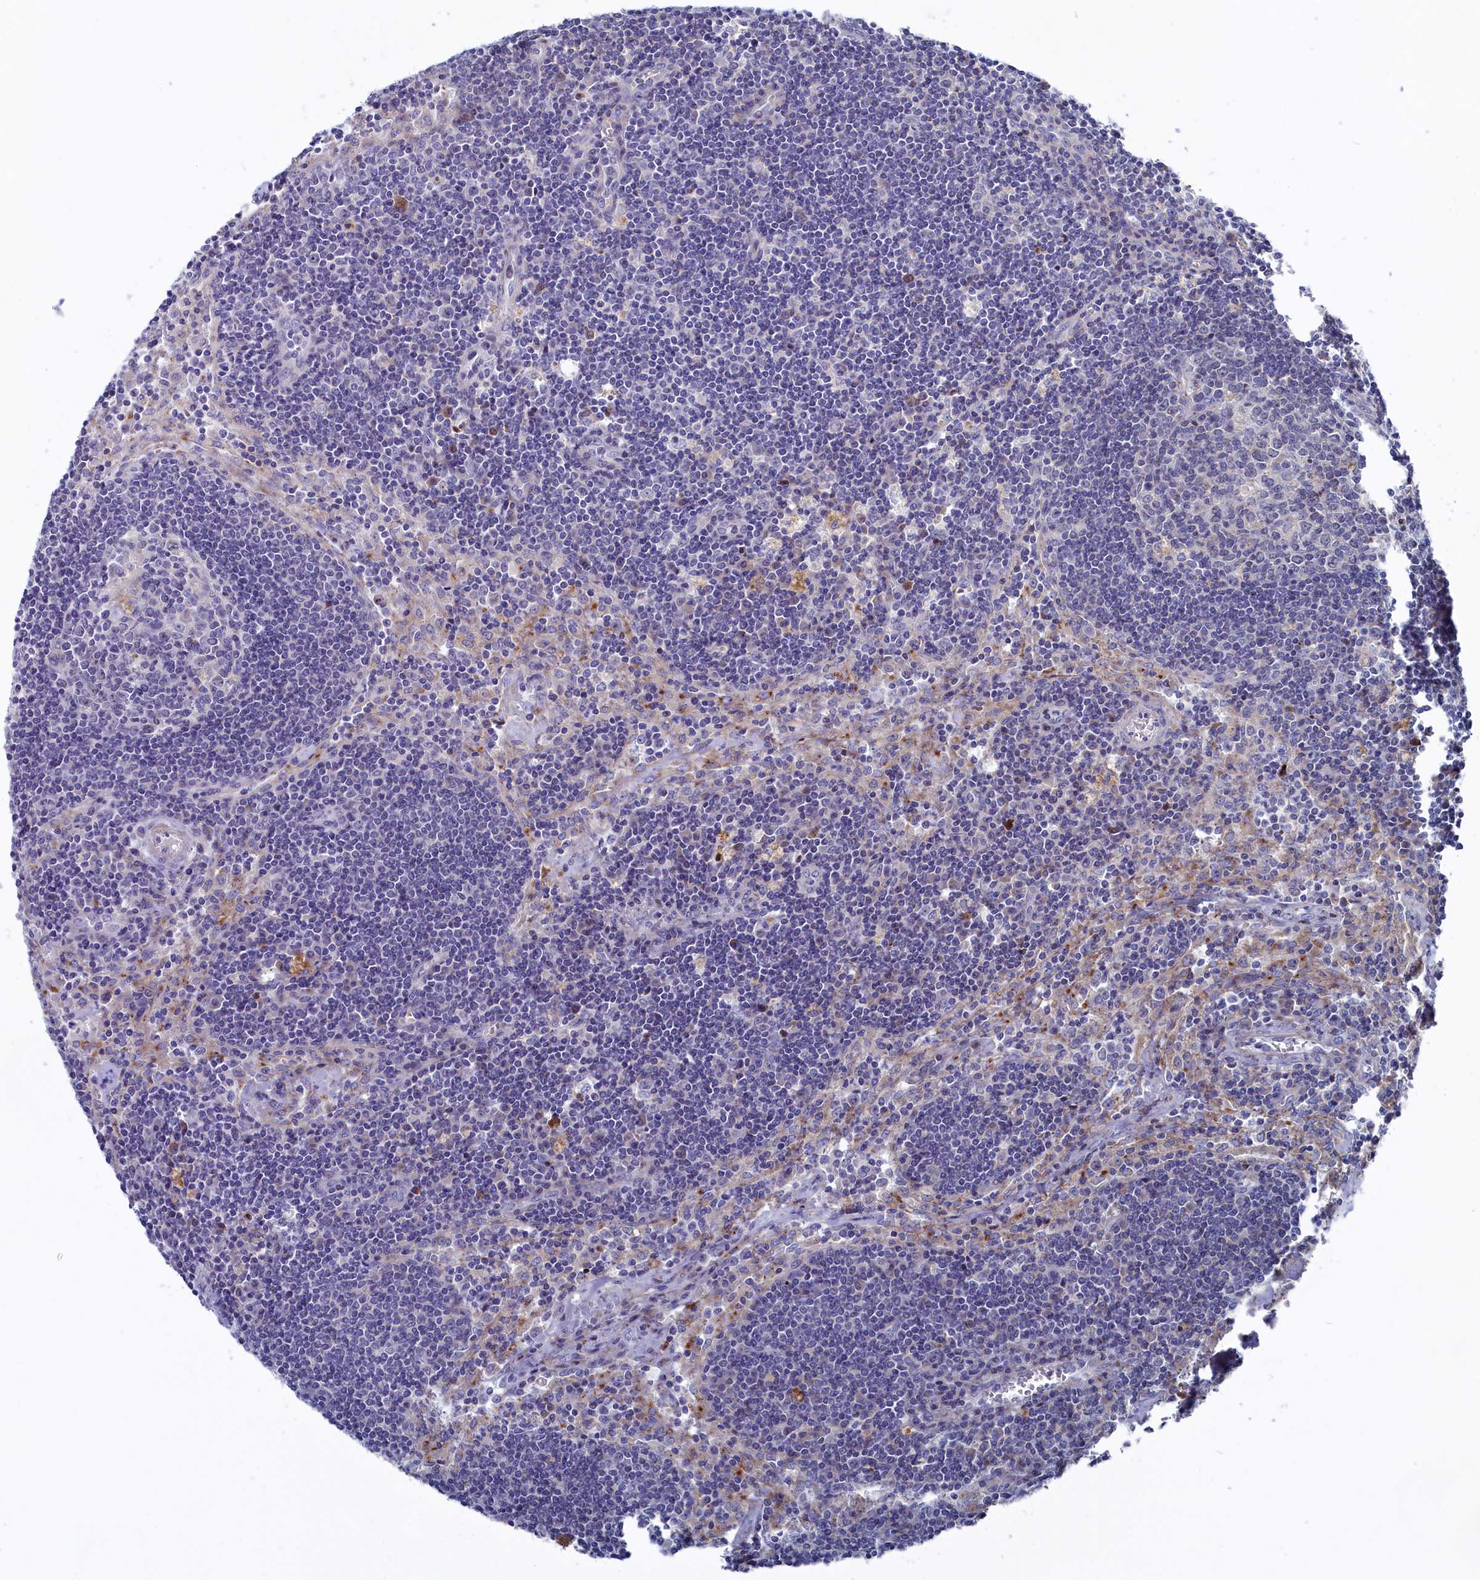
{"staining": {"intensity": "negative", "quantity": "none", "location": "none"}, "tissue": "lymph node", "cell_type": "Germinal center cells", "image_type": "normal", "snomed": [{"axis": "morphology", "description": "Normal tissue, NOS"}, {"axis": "topography", "description": "Lymph node"}], "caption": "An immunohistochemistry histopathology image of benign lymph node is shown. There is no staining in germinal center cells of lymph node.", "gene": "NUDT7", "patient": {"sex": "male", "age": 58}}